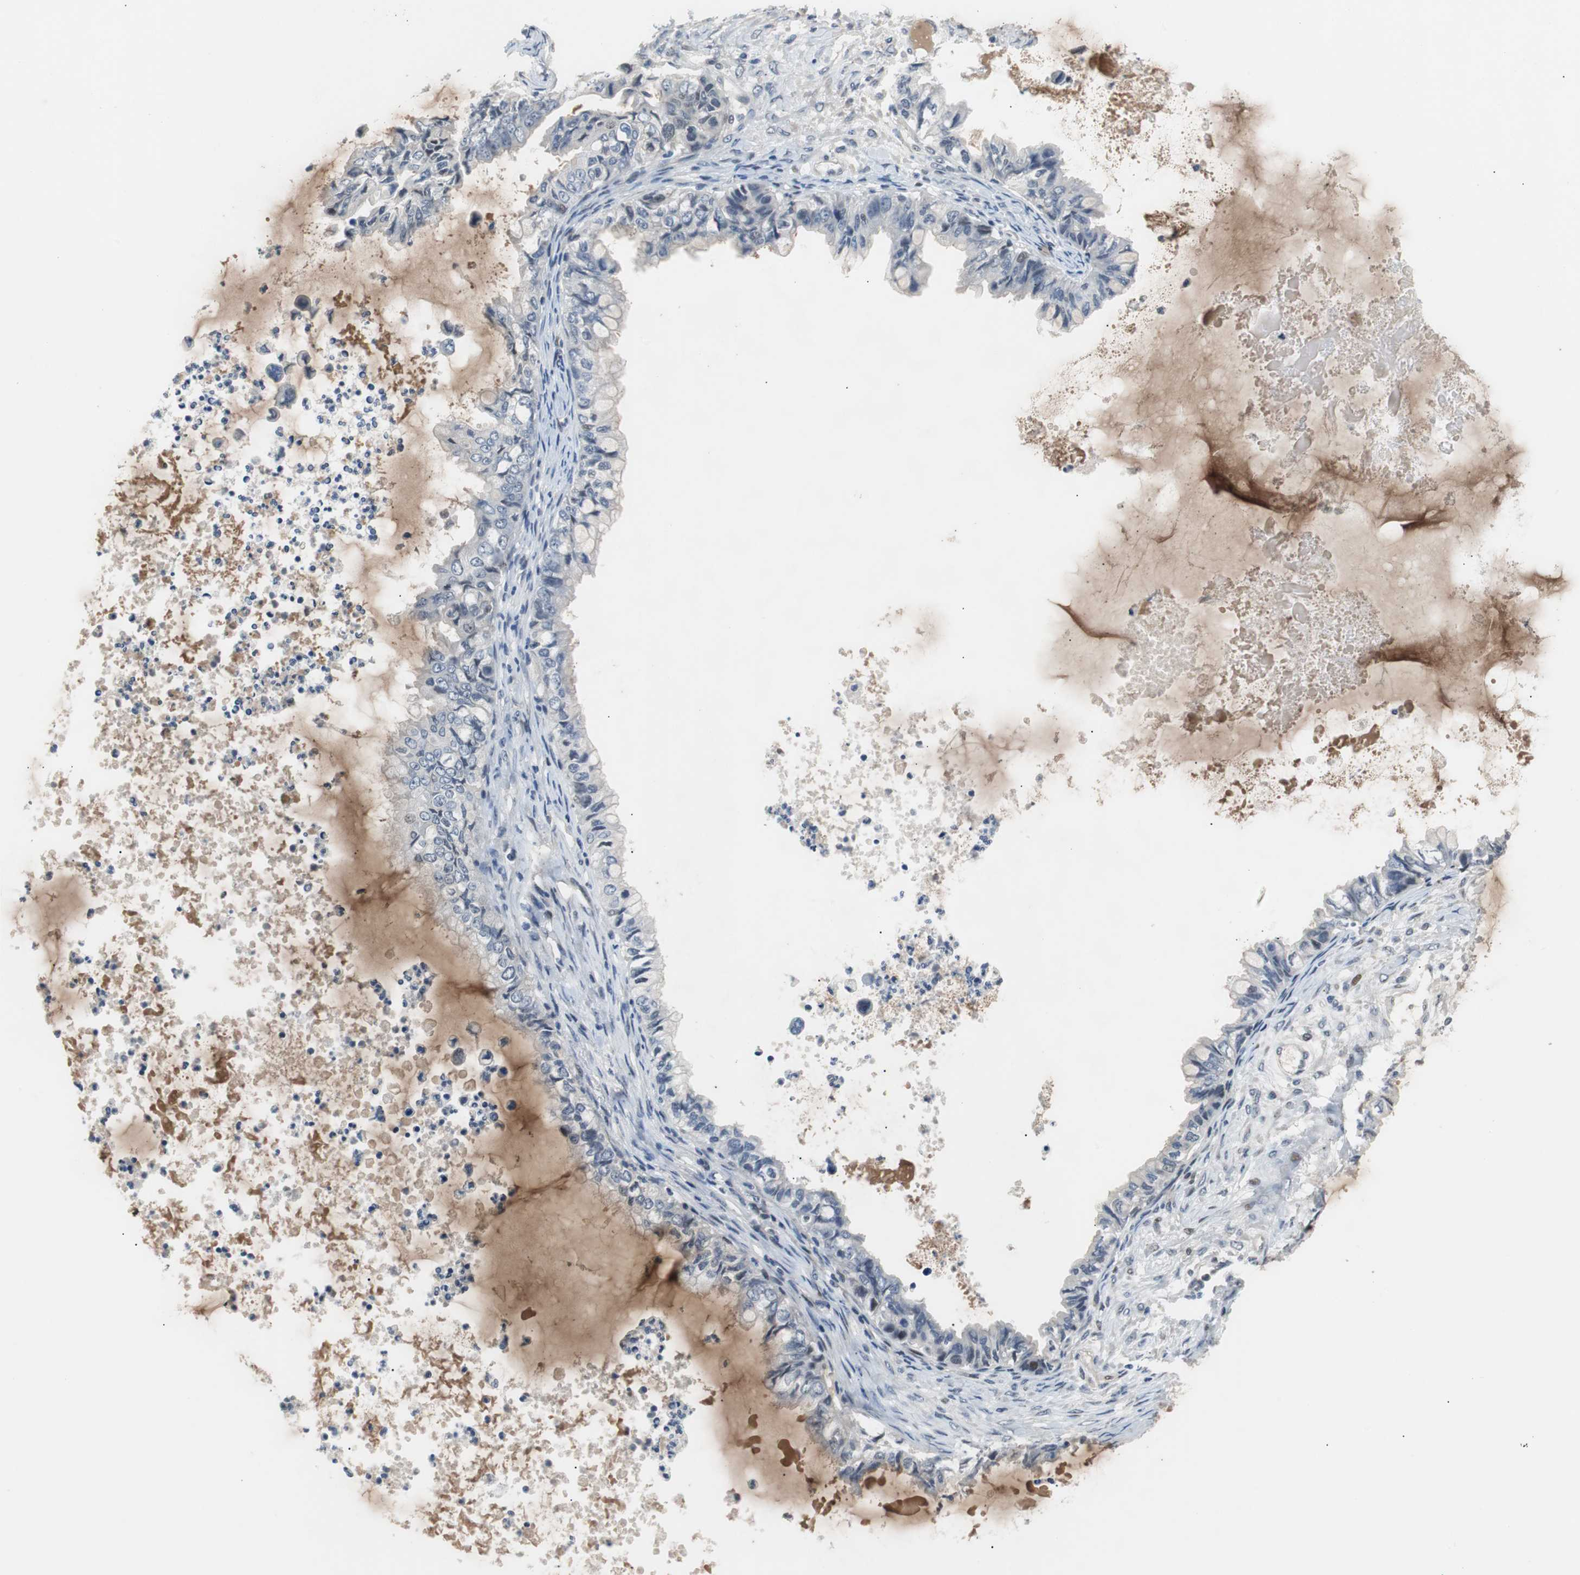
{"staining": {"intensity": "negative", "quantity": "none", "location": "none"}, "tissue": "ovarian cancer", "cell_type": "Tumor cells", "image_type": "cancer", "snomed": [{"axis": "morphology", "description": "Cystadenocarcinoma, mucinous, NOS"}, {"axis": "topography", "description": "Ovary"}], "caption": "DAB immunohistochemical staining of human ovarian mucinous cystadenocarcinoma demonstrates no significant positivity in tumor cells.", "gene": "MAP2K4", "patient": {"sex": "female", "age": 80}}